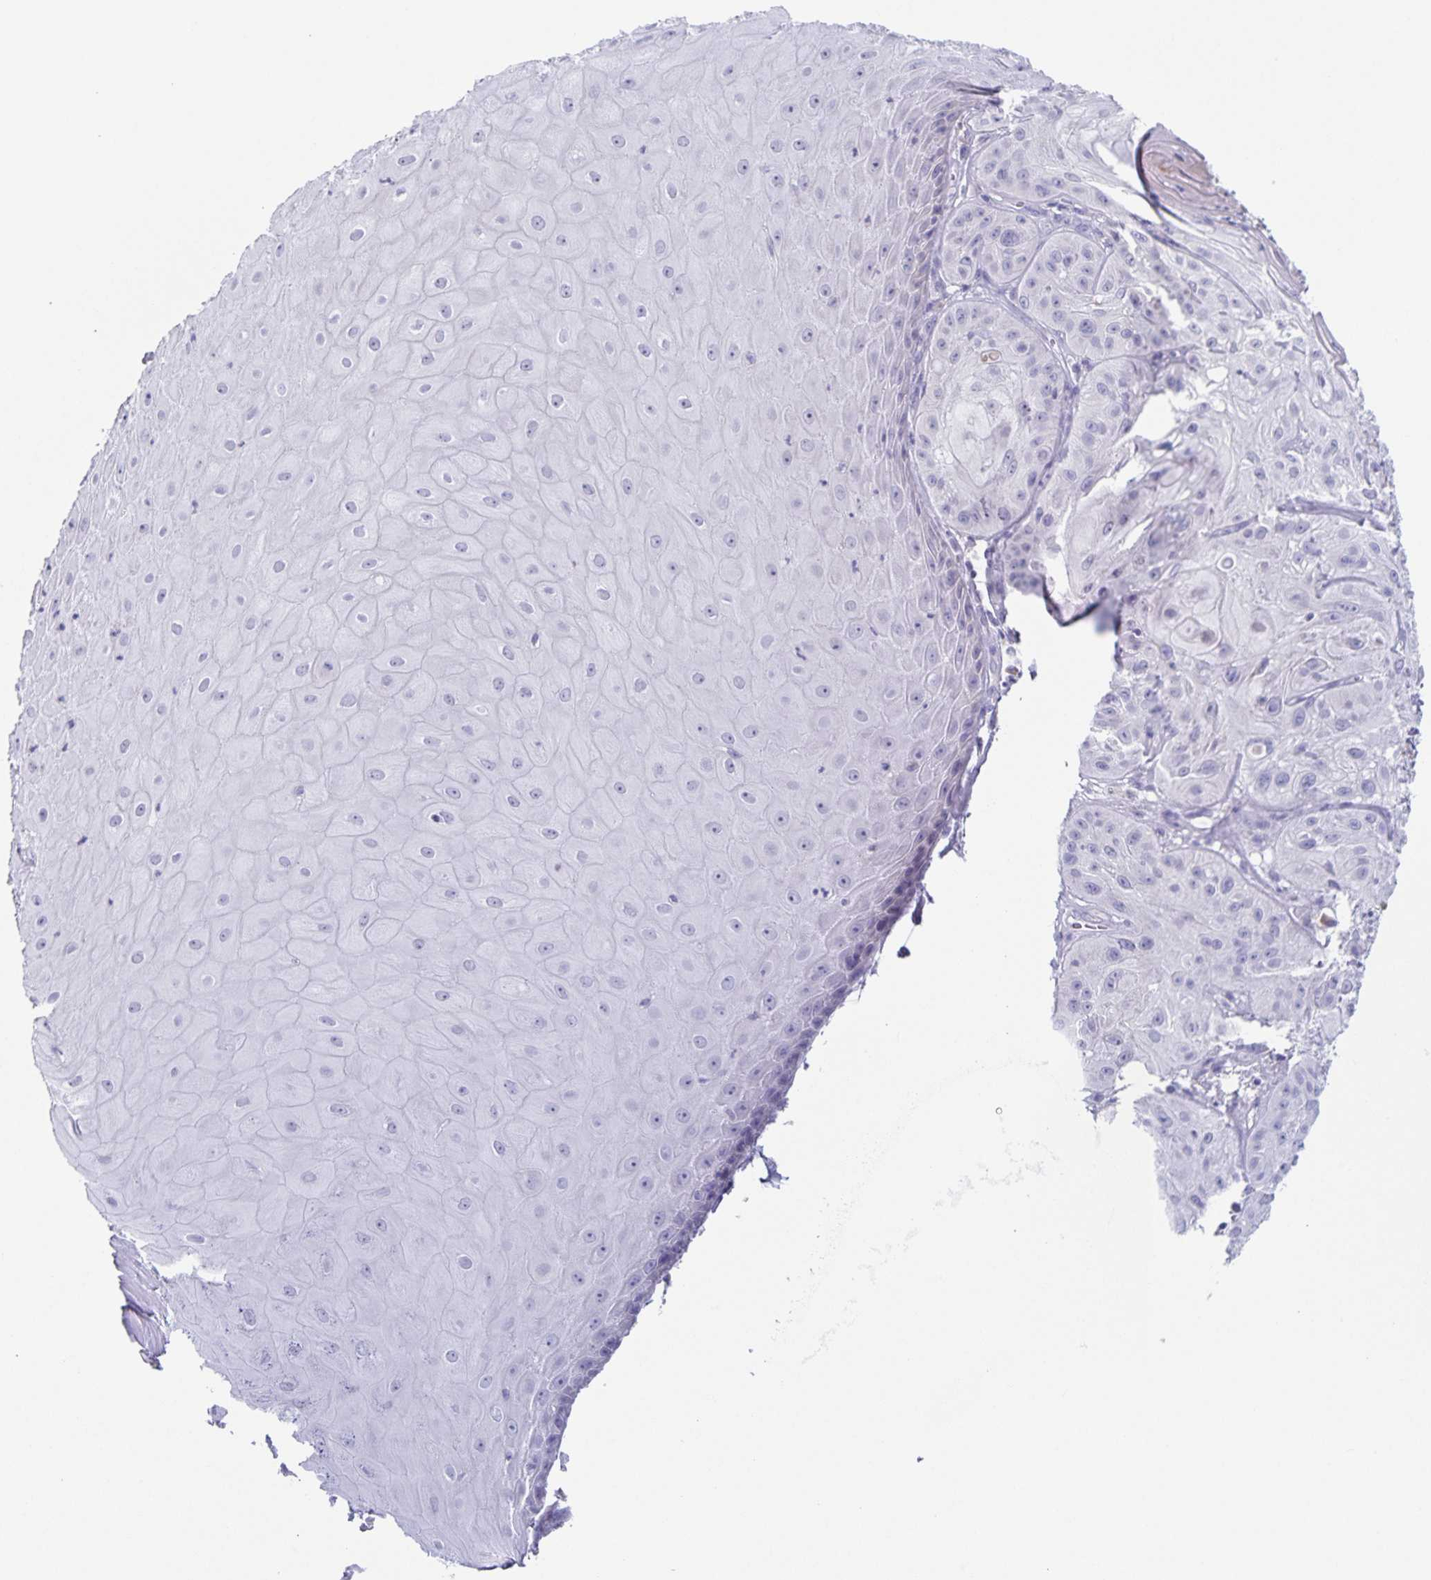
{"staining": {"intensity": "negative", "quantity": "none", "location": "none"}, "tissue": "skin cancer", "cell_type": "Tumor cells", "image_type": "cancer", "snomed": [{"axis": "morphology", "description": "Squamous cell carcinoma, NOS"}, {"axis": "topography", "description": "Skin"}], "caption": "IHC histopathology image of neoplastic tissue: skin cancer (squamous cell carcinoma) stained with DAB (3,3'-diaminobenzidine) exhibits no significant protein expression in tumor cells. Brightfield microscopy of immunohistochemistry stained with DAB (3,3'-diaminobenzidine) (brown) and hematoxylin (blue), captured at high magnification.", "gene": "RPL36A", "patient": {"sex": "male", "age": 85}}